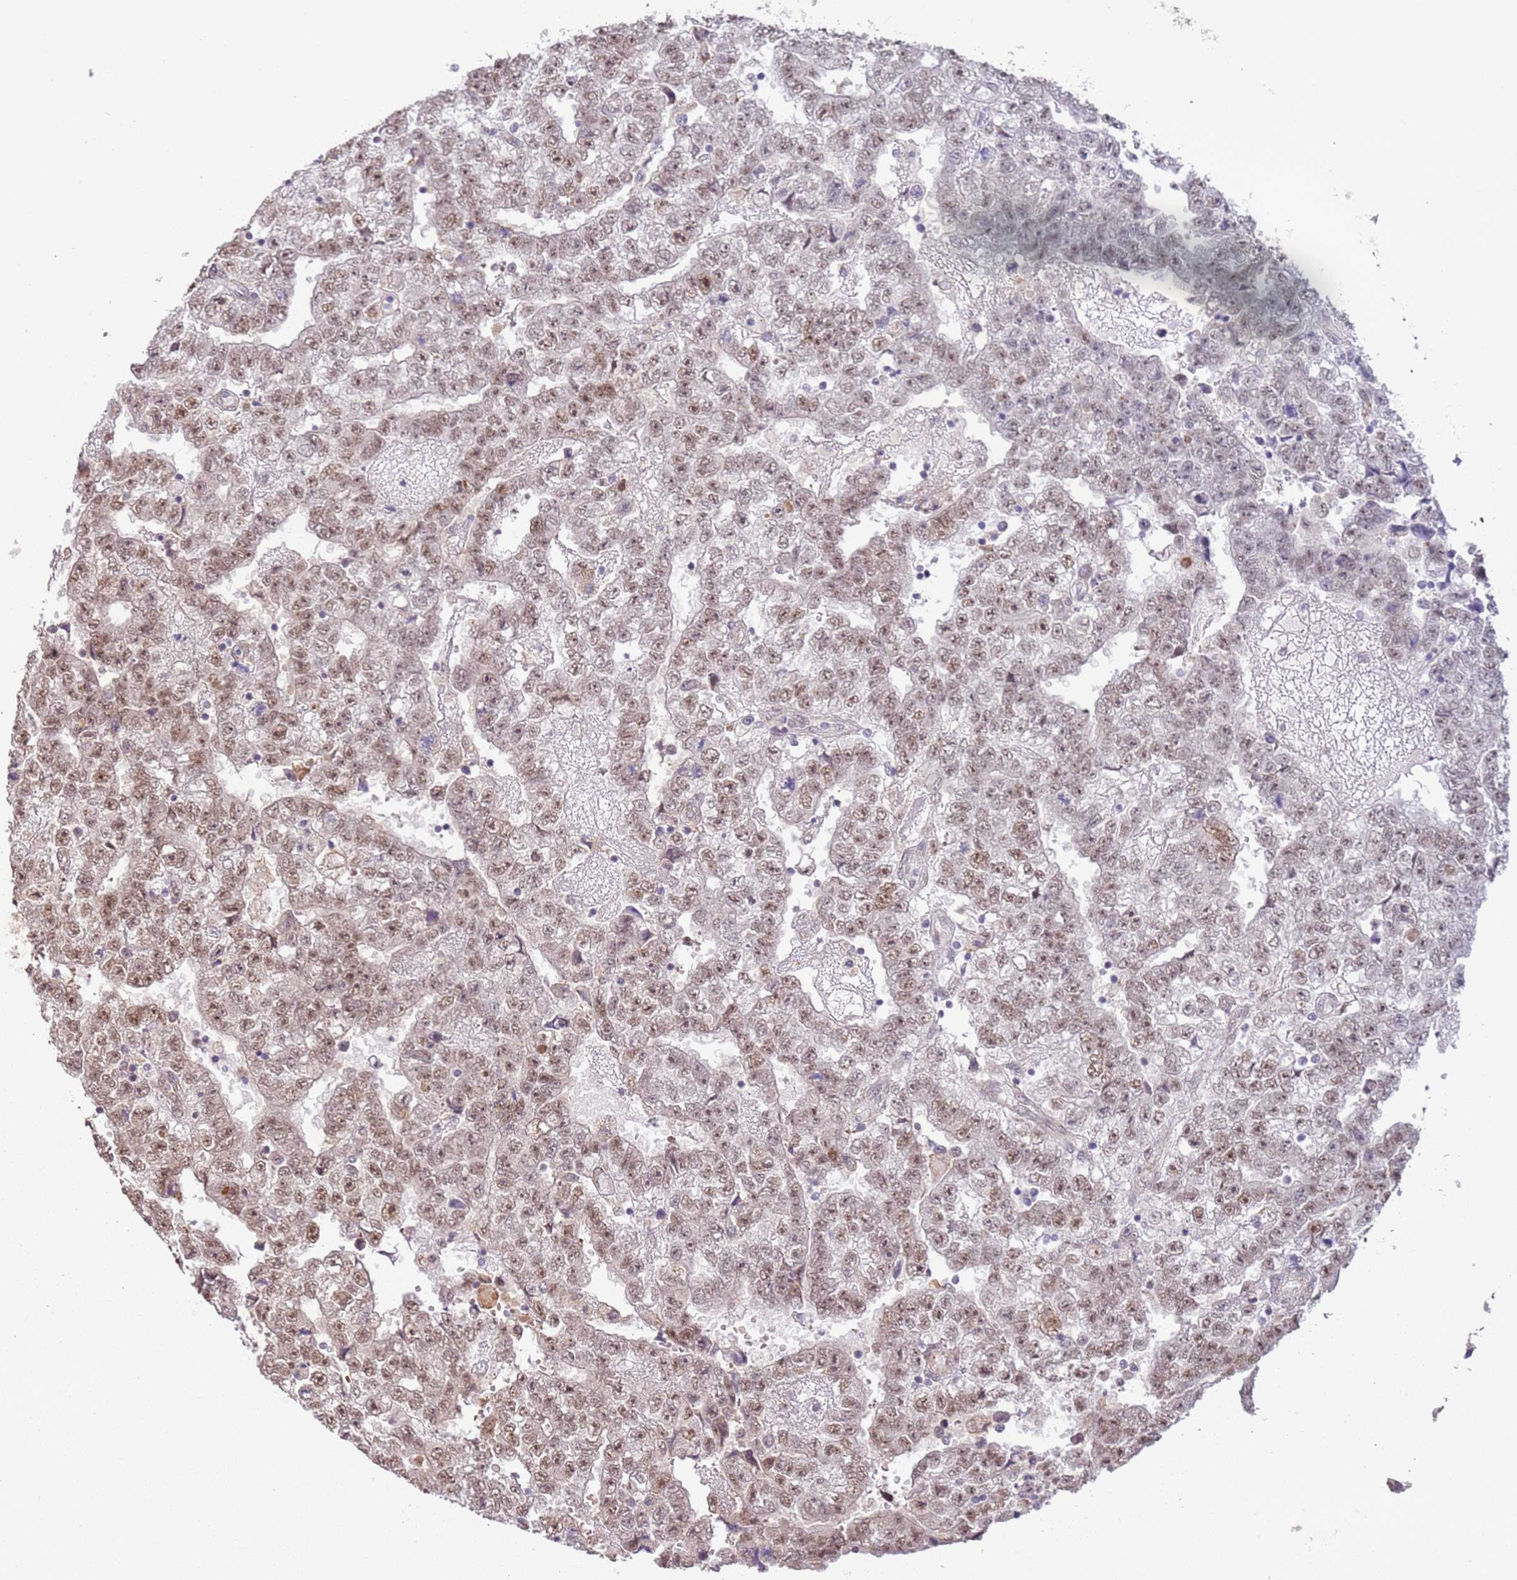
{"staining": {"intensity": "moderate", "quantity": "25%-75%", "location": "nuclear"}, "tissue": "testis cancer", "cell_type": "Tumor cells", "image_type": "cancer", "snomed": [{"axis": "morphology", "description": "Carcinoma, Embryonal, NOS"}, {"axis": "topography", "description": "Testis"}], "caption": "Embryonal carcinoma (testis) stained with immunohistochemistry displays moderate nuclear staining in approximately 25%-75% of tumor cells.", "gene": "POLR3H", "patient": {"sex": "male", "age": 25}}